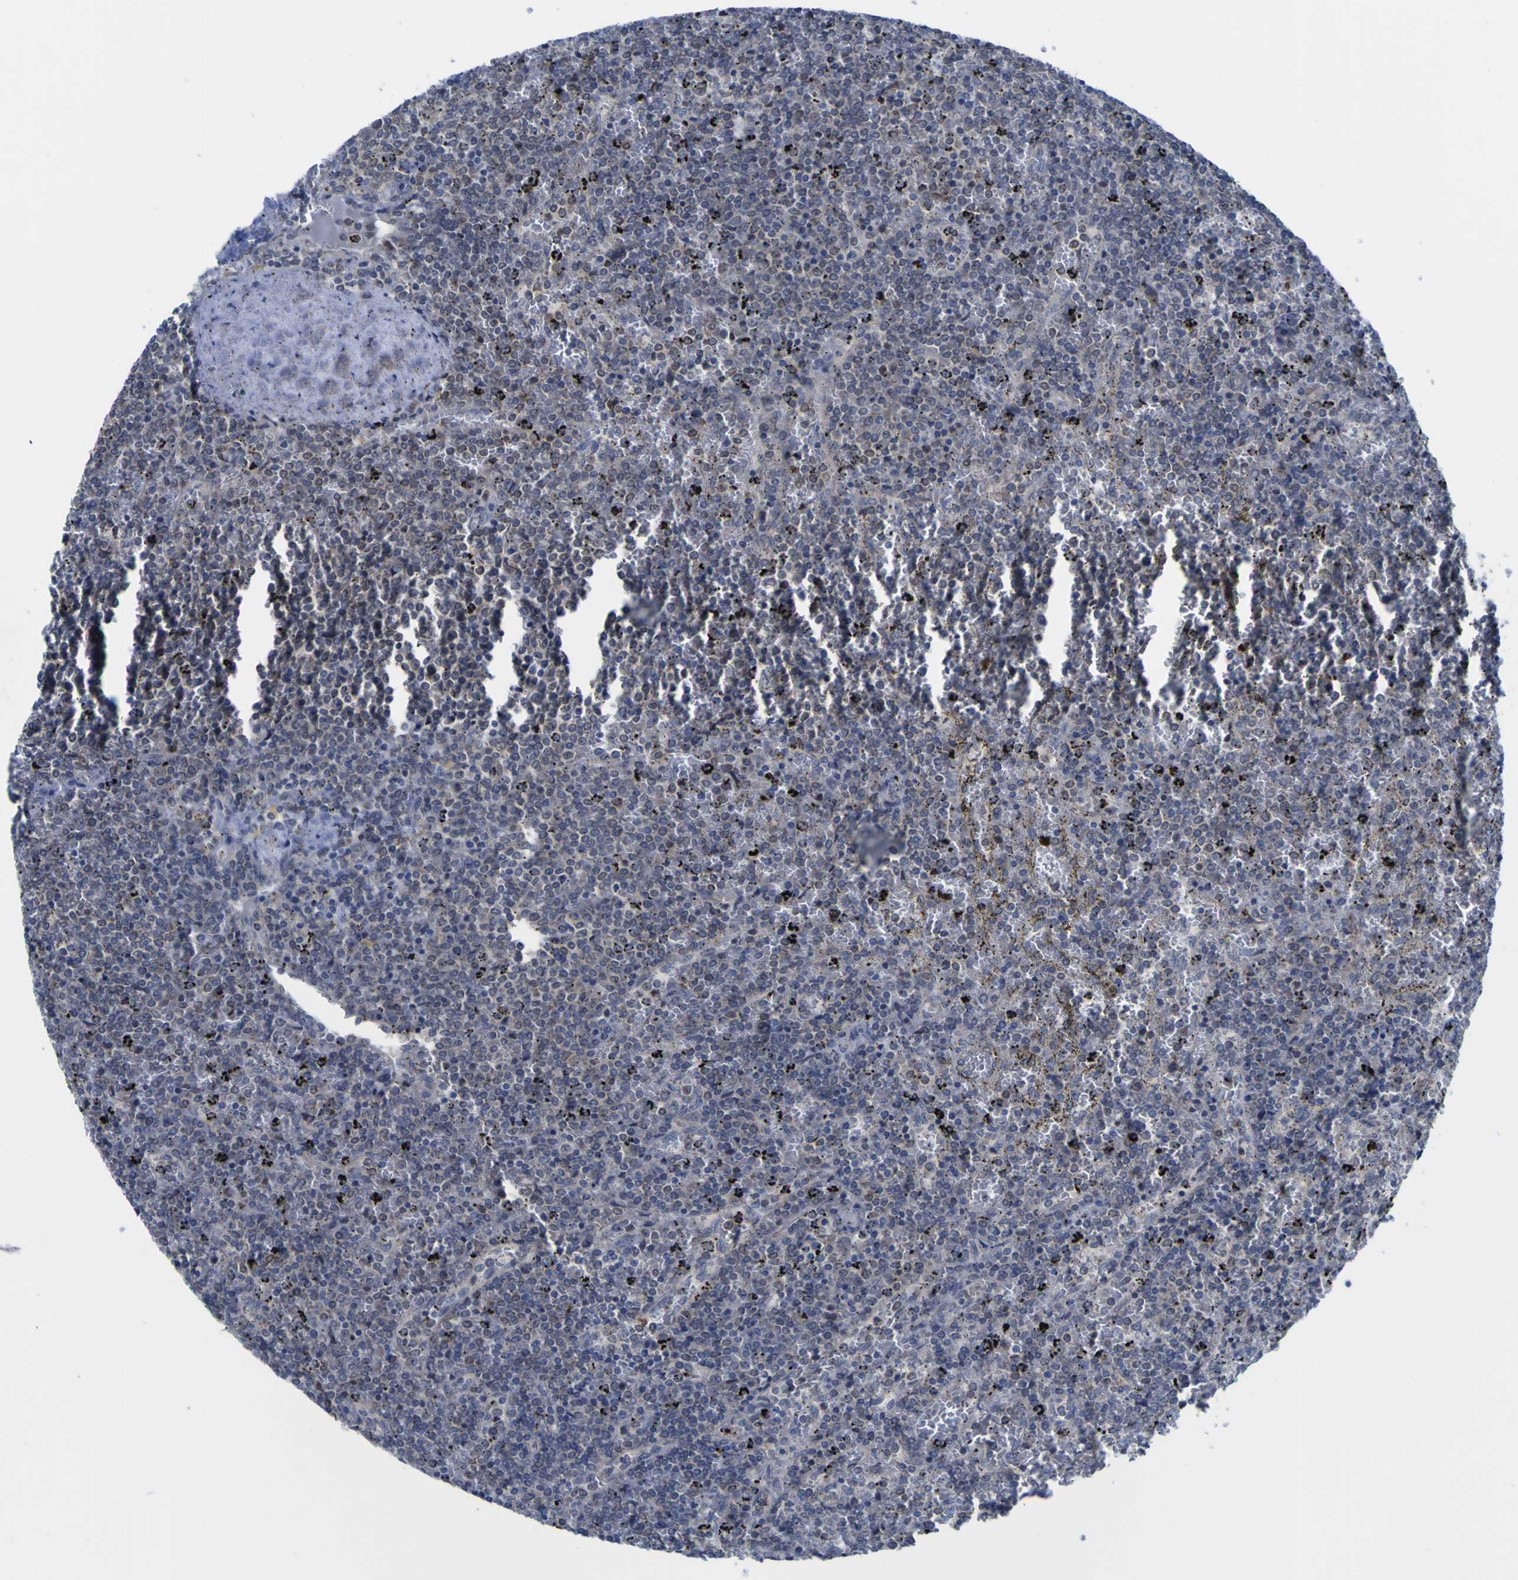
{"staining": {"intensity": "negative", "quantity": "none", "location": "none"}, "tissue": "lymphoma", "cell_type": "Tumor cells", "image_type": "cancer", "snomed": [{"axis": "morphology", "description": "Malignant lymphoma, non-Hodgkin's type, Low grade"}, {"axis": "topography", "description": "Spleen"}], "caption": "Micrograph shows no significant protein positivity in tumor cells of low-grade malignant lymphoma, non-Hodgkin's type. (DAB immunohistochemistry (IHC) visualized using brightfield microscopy, high magnification).", "gene": "TNFRSF11A", "patient": {"sex": "female", "age": 77}}